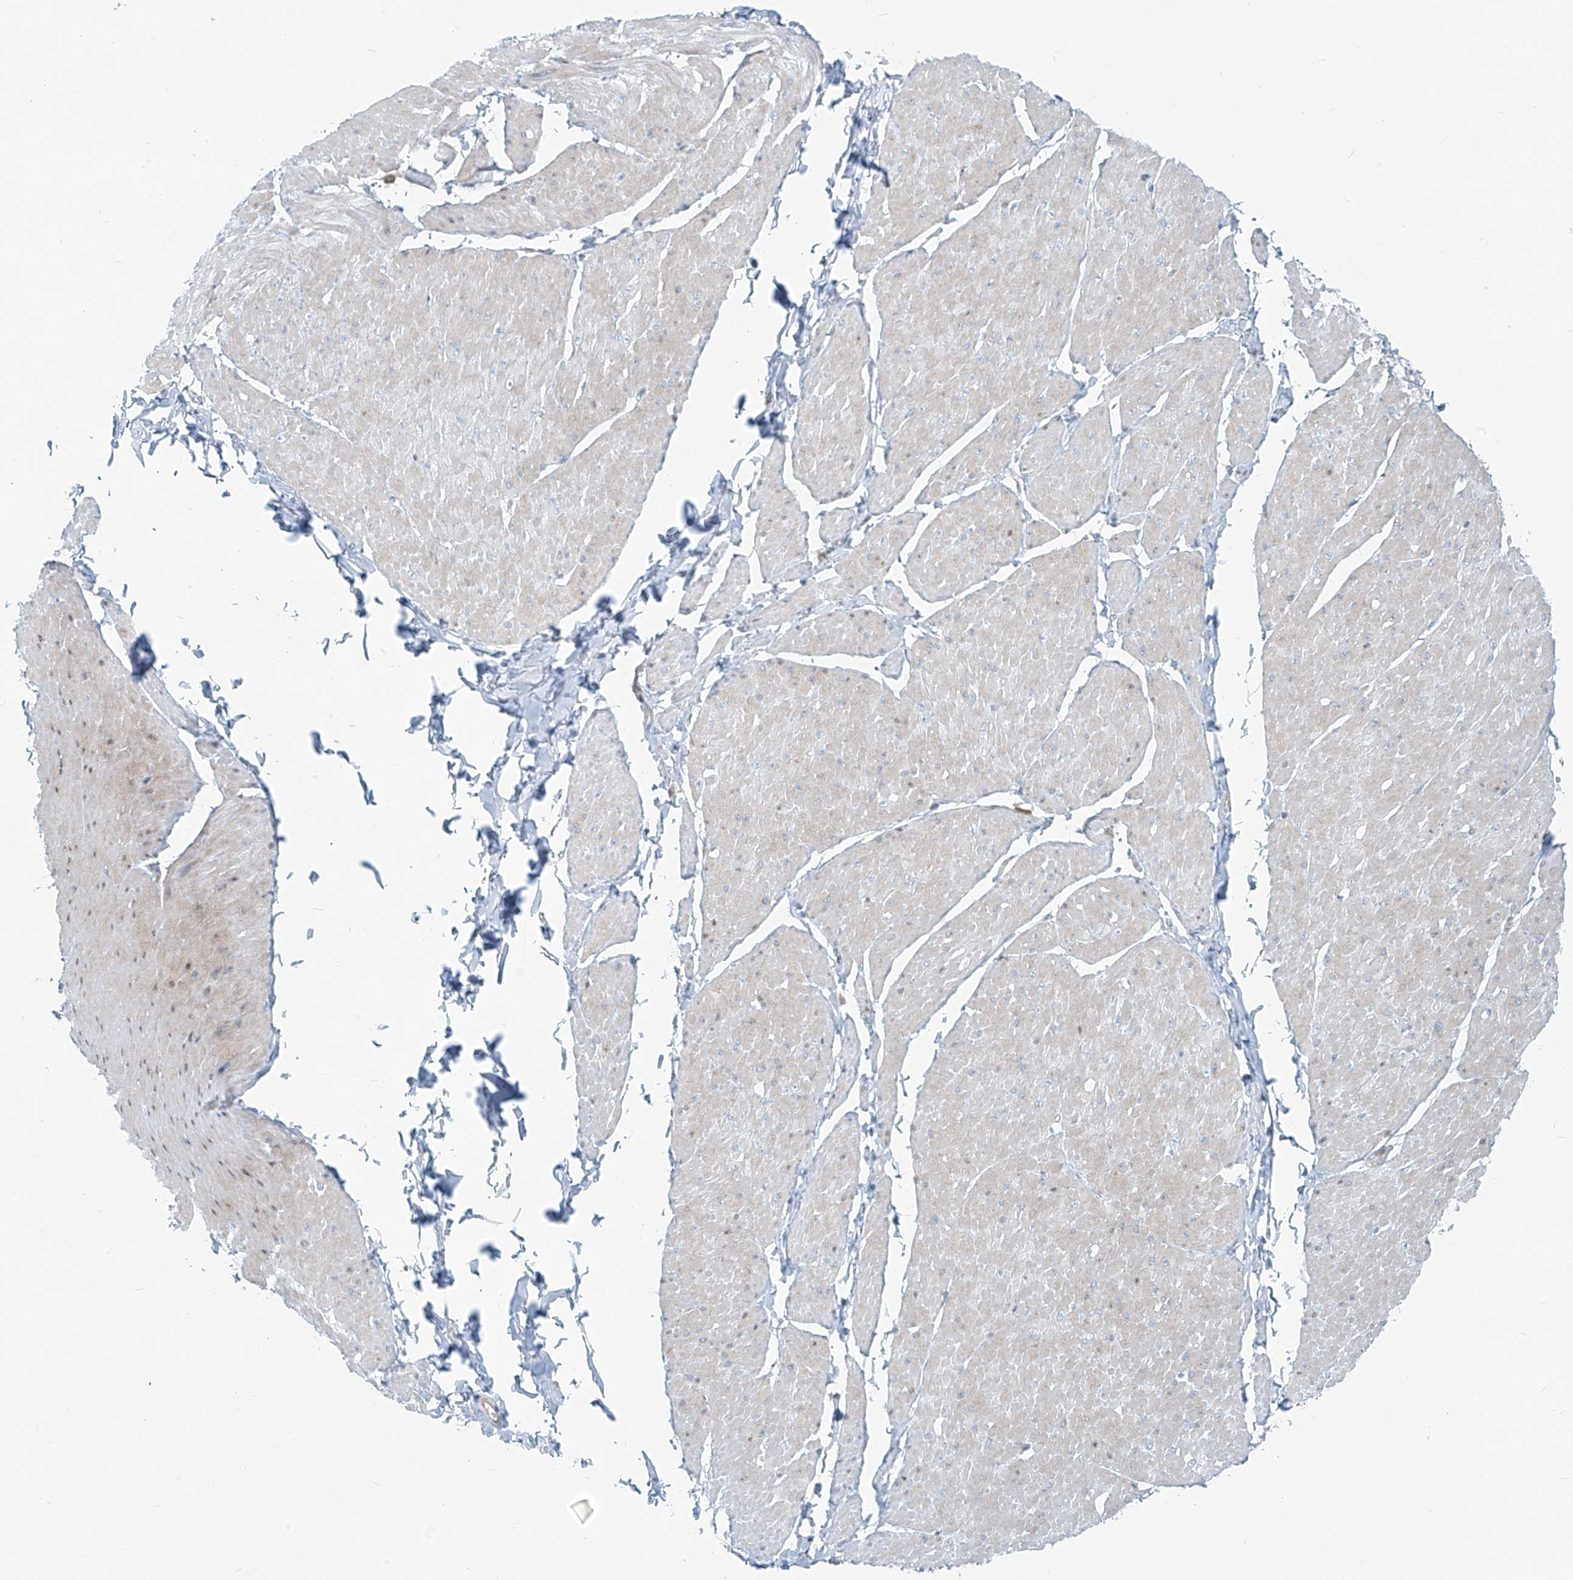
{"staining": {"intensity": "negative", "quantity": "none", "location": "none"}, "tissue": "smooth muscle", "cell_type": "Smooth muscle cells", "image_type": "normal", "snomed": [{"axis": "morphology", "description": "Urothelial carcinoma, High grade"}, {"axis": "topography", "description": "Urinary bladder"}], "caption": "Smooth muscle cells show no significant protein positivity in unremarkable smooth muscle.", "gene": "HIC2", "patient": {"sex": "male", "age": 46}}